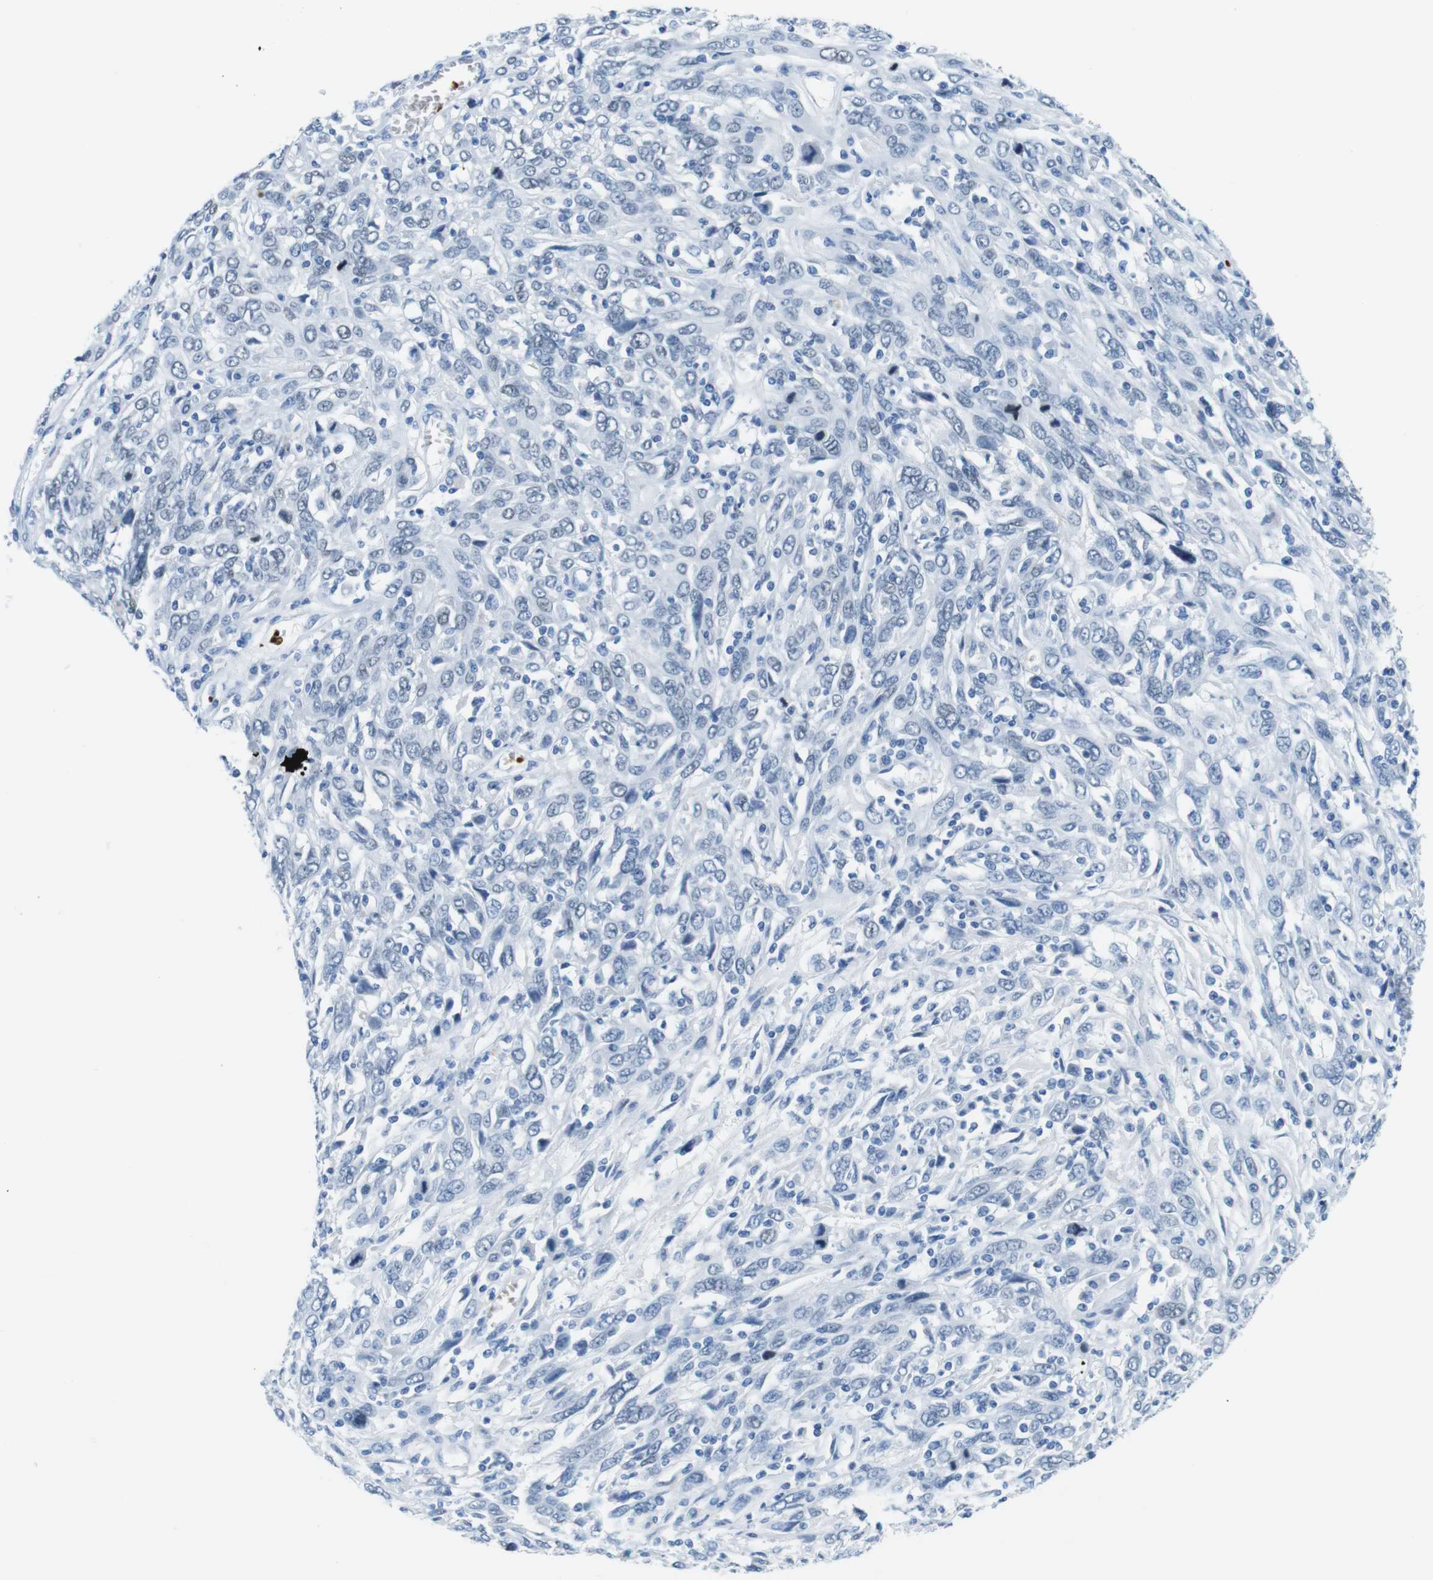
{"staining": {"intensity": "negative", "quantity": "none", "location": "none"}, "tissue": "cervical cancer", "cell_type": "Tumor cells", "image_type": "cancer", "snomed": [{"axis": "morphology", "description": "Squamous cell carcinoma, NOS"}, {"axis": "topography", "description": "Cervix"}], "caption": "The immunohistochemistry (IHC) histopathology image has no significant staining in tumor cells of cervical cancer tissue.", "gene": "TFAP2C", "patient": {"sex": "female", "age": 46}}